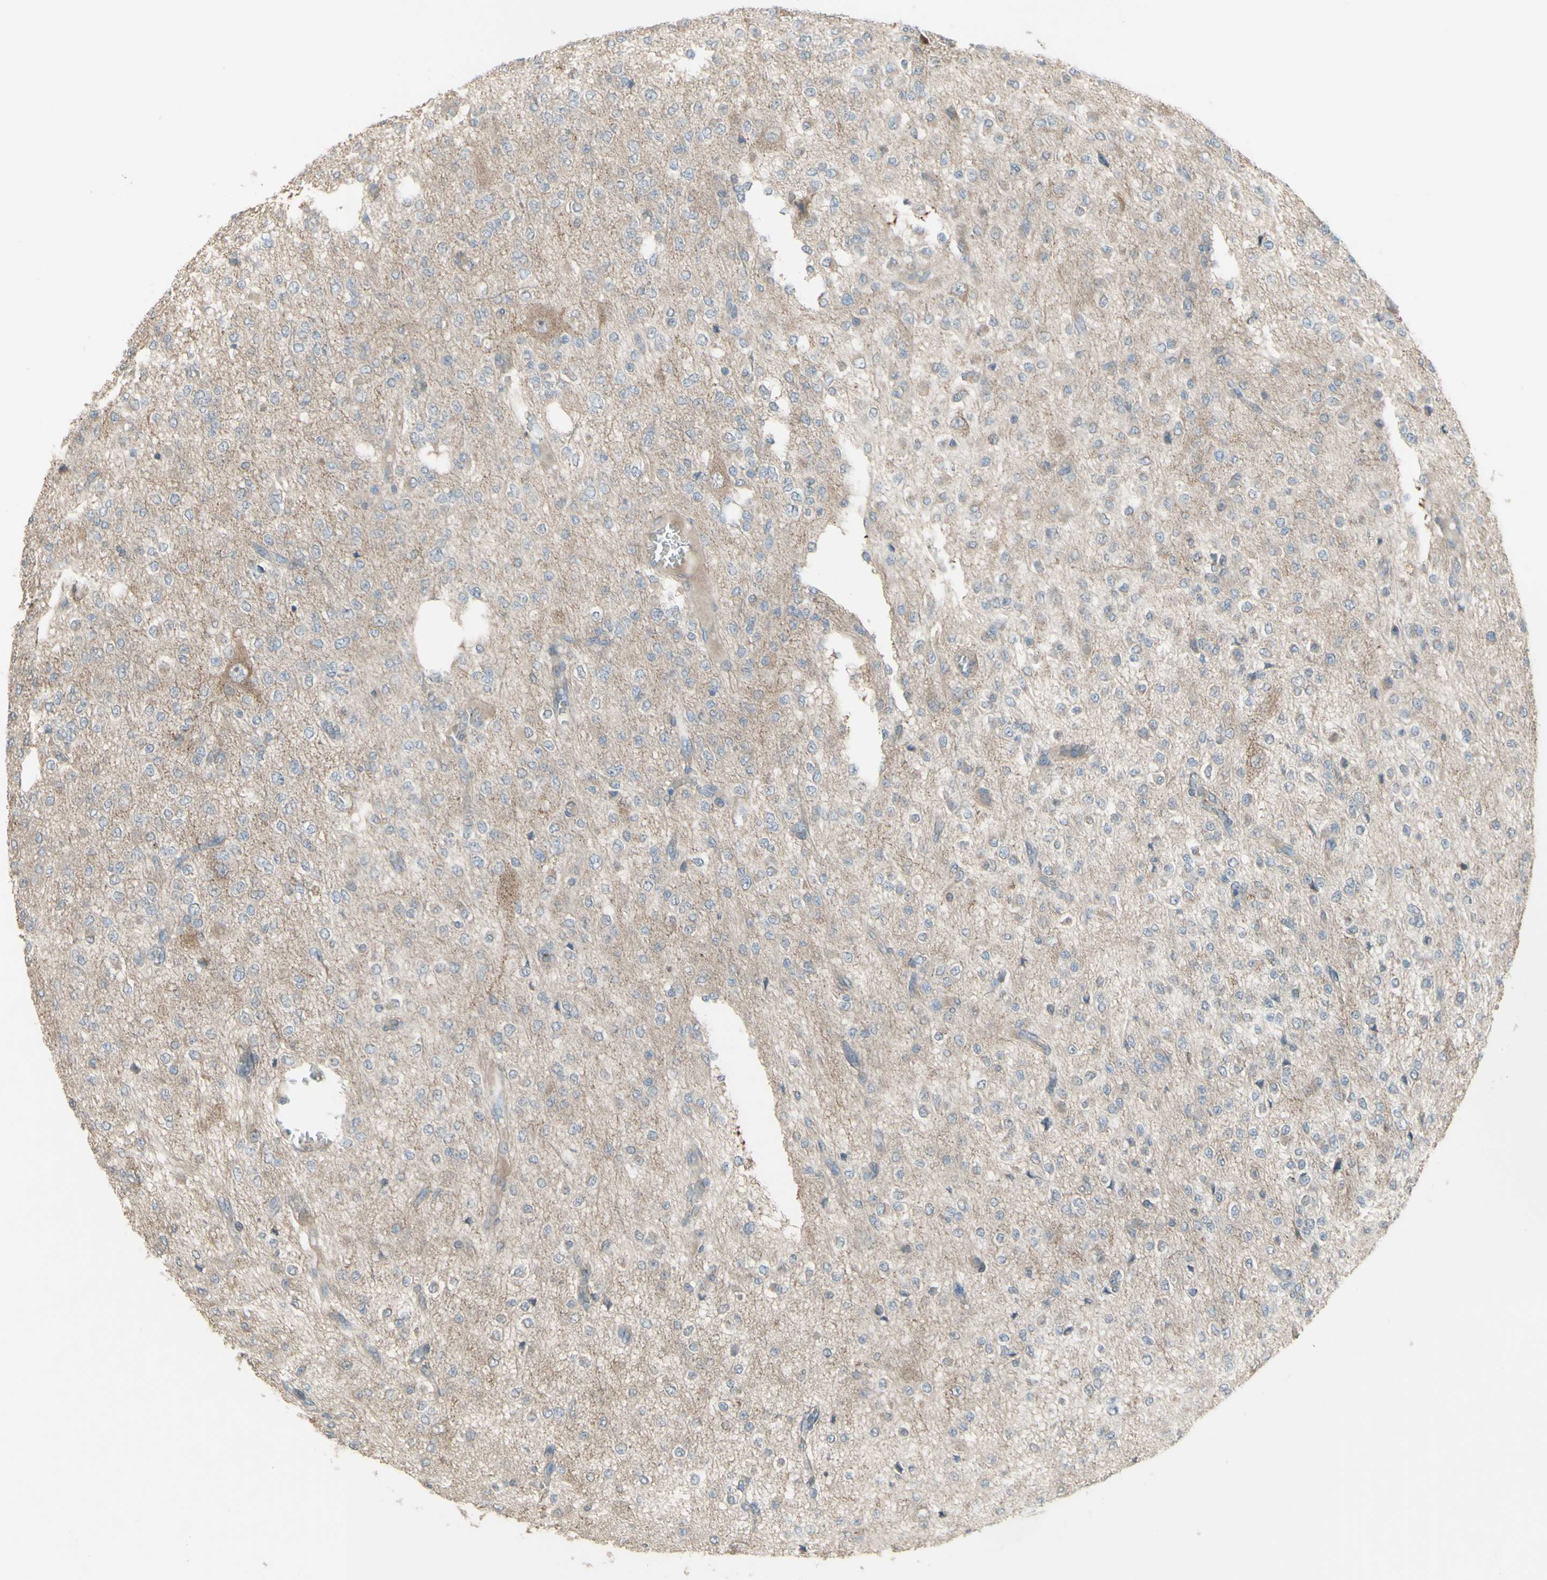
{"staining": {"intensity": "negative", "quantity": "none", "location": "none"}, "tissue": "glioma", "cell_type": "Tumor cells", "image_type": "cancer", "snomed": [{"axis": "morphology", "description": "Glioma, malignant, Low grade"}, {"axis": "topography", "description": "Brain"}], "caption": "Malignant glioma (low-grade) stained for a protein using immunohistochemistry (IHC) displays no staining tumor cells.", "gene": "GRAMD1B", "patient": {"sex": "male", "age": 38}}